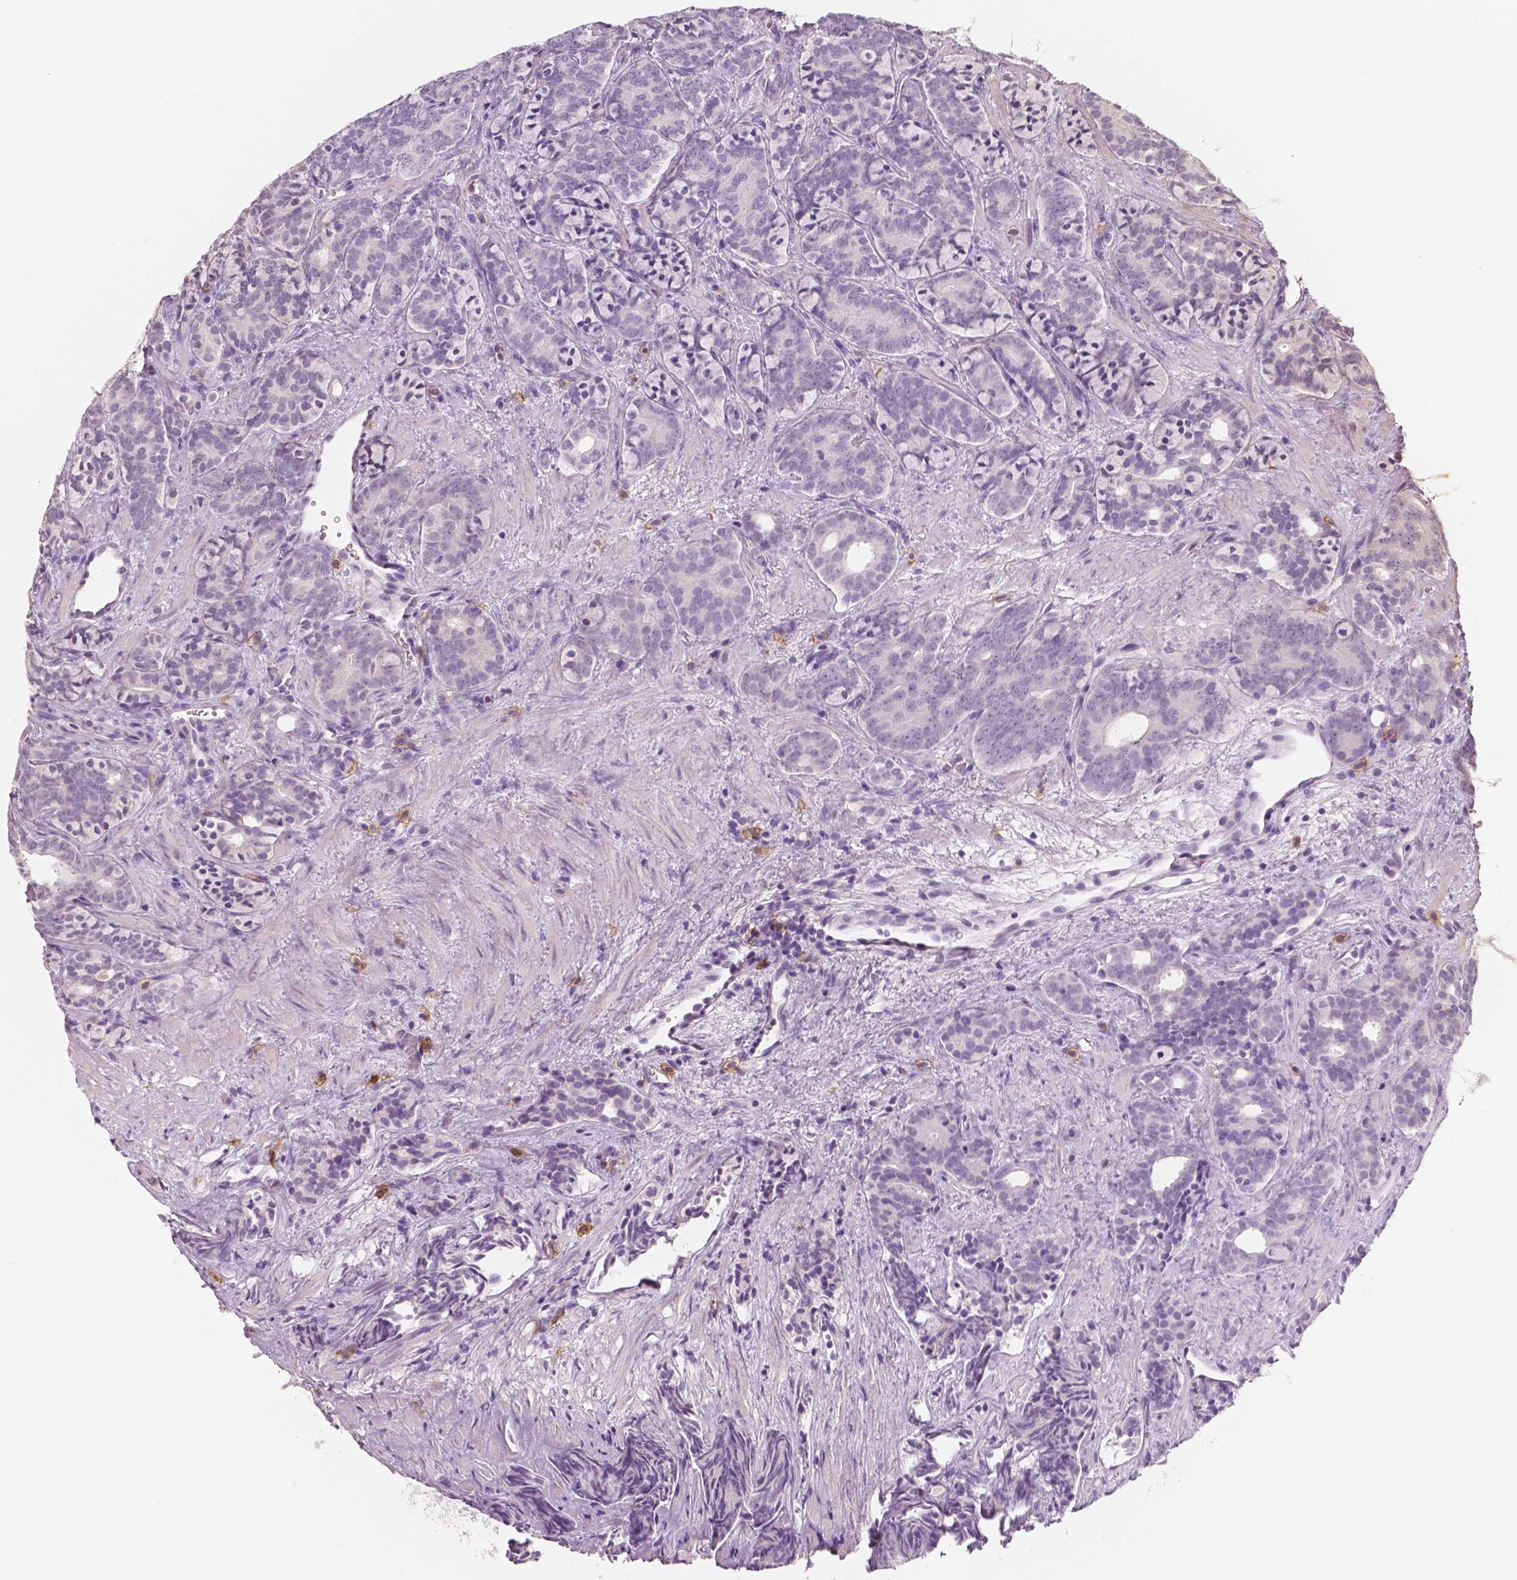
{"staining": {"intensity": "negative", "quantity": "none", "location": "none"}, "tissue": "prostate cancer", "cell_type": "Tumor cells", "image_type": "cancer", "snomed": [{"axis": "morphology", "description": "Adenocarcinoma, High grade"}, {"axis": "topography", "description": "Prostate"}], "caption": "This image is of high-grade adenocarcinoma (prostate) stained with immunohistochemistry to label a protein in brown with the nuclei are counter-stained blue. There is no positivity in tumor cells. (DAB immunohistochemistry (IHC), high magnification).", "gene": "KIT", "patient": {"sex": "male", "age": 84}}